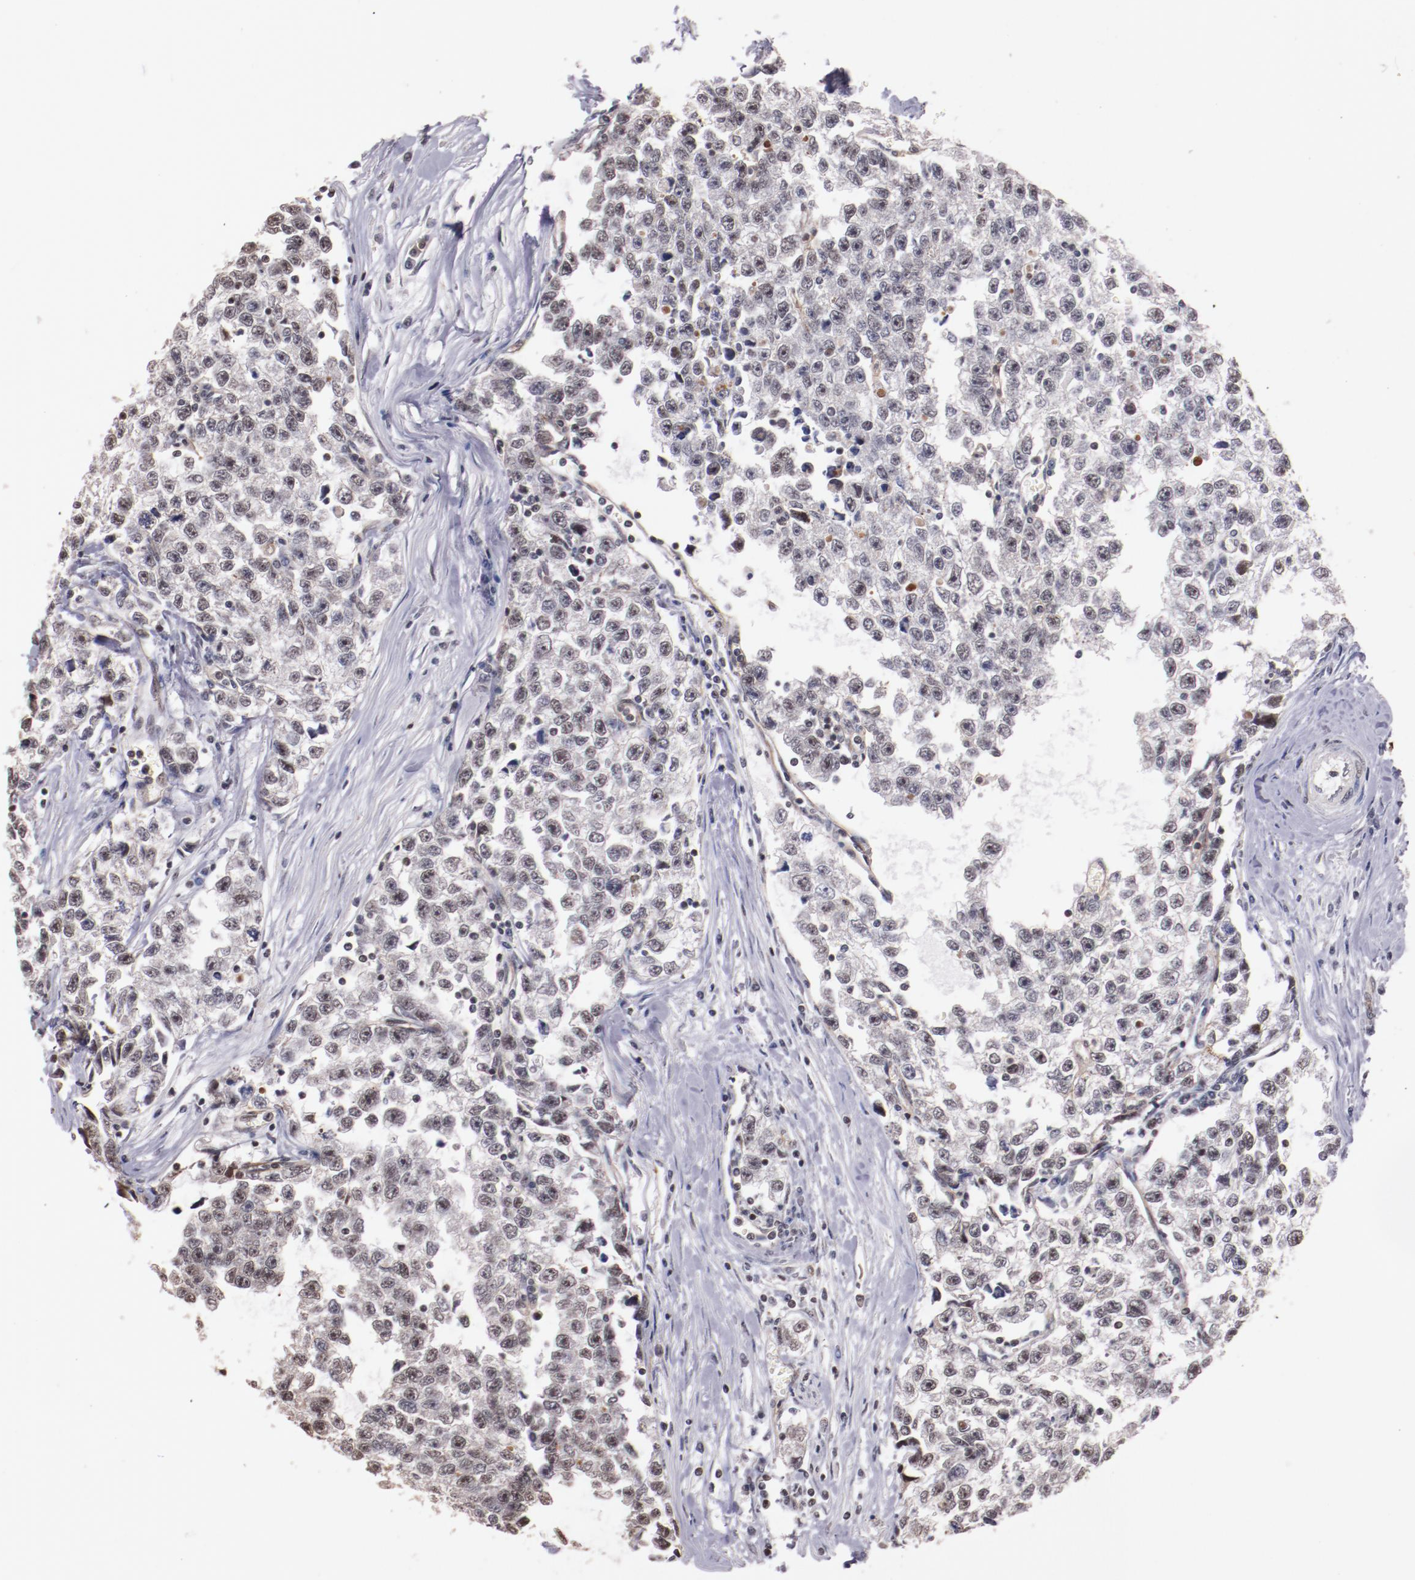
{"staining": {"intensity": "weak", "quantity": "<25%", "location": "nuclear"}, "tissue": "testis cancer", "cell_type": "Tumor cells", "image_type": "cancer", "snomed": [{"axis": "morphology", "description": "Seminoma, NOS"}, {"axis": "morphology", "description": "Carcinoma, Embryonal, NOS"}, {"axis": "topography", "description": "Testis"}], "caption": "Immunohistochemistry (IHC) photomicrograph of human testis cancer (seminoma) stained for a protein (brown), which displays no positivity in tumor cells.", "gene": "STAG2", "patient": {"sex": "male", "age": 30}}